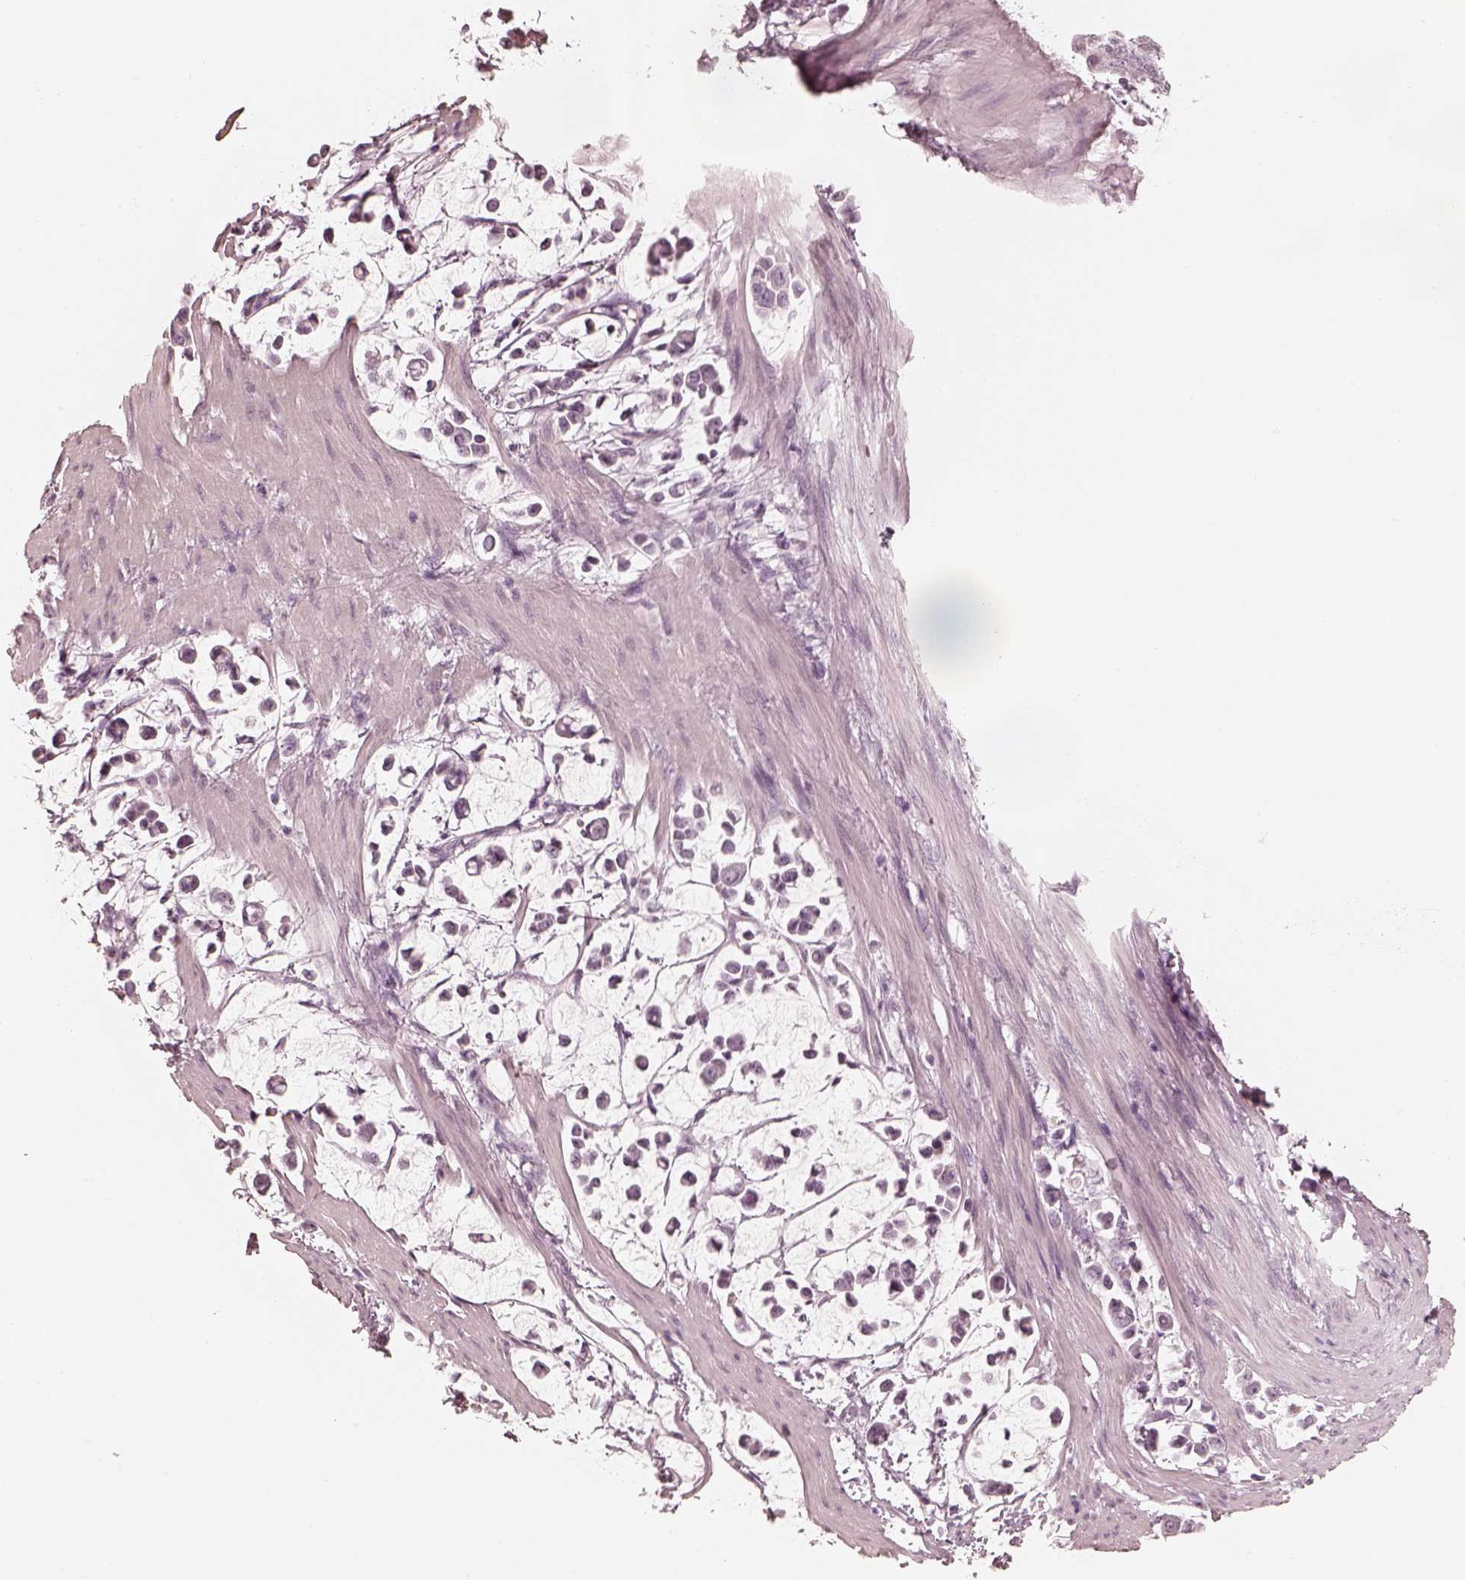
{"staining": {"intensity": "negative", "quantity": "none", "location": "none"}, "tissue": "stomach cancer", "cell_type": "Tumor cells", "image_type": "cancer", "snomed": [{"axis": "morphology", "description": "Adenocarcinoma, NOS"}, {"axis": "topography", "description": "Stomach"}], "caption": "This is an immunohistochemistry (IHC) histopathology image of stomach adenocarcinoma. There is no expression in tumor cells.", "gene": "CALR3", "patient": {"sex": "male", "age": 82}}